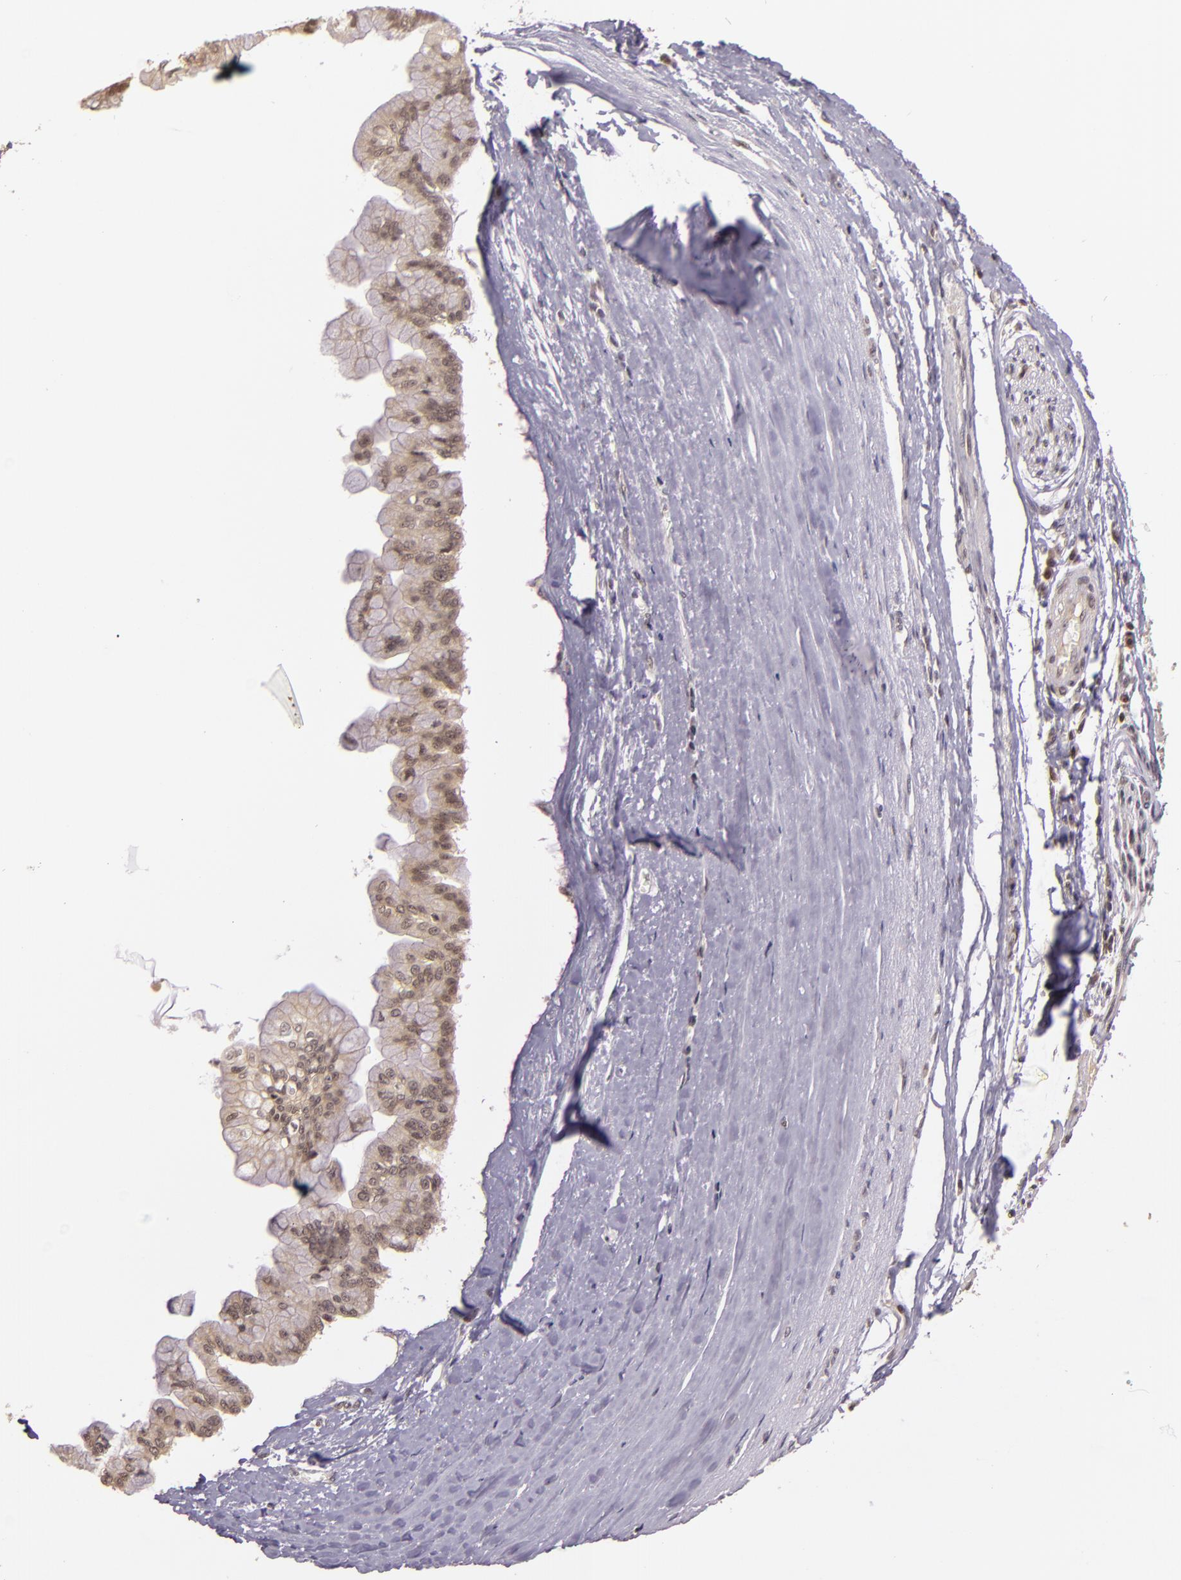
{"staining": {"intensity": "weak", "quantity": "25%-75%", "location": "nuclear"}, "tissue": "liver cancer", "cell_type": "Tumor cells", "image_type": "cancer", "snomed": [{"axis": "morphology", "description": "Cholangiocarcinoma"}, {"axis": "topography", "description": "Liver"}], "caption": "Immunohistochemical staining of cholangiocarcinoma (liver) demonstrates low levels of weak nuclear positivity in approximately 25%-75% of tumor cells.", "gene": "TXNRD2", "patient": {"sex": "female", "age": 79}}